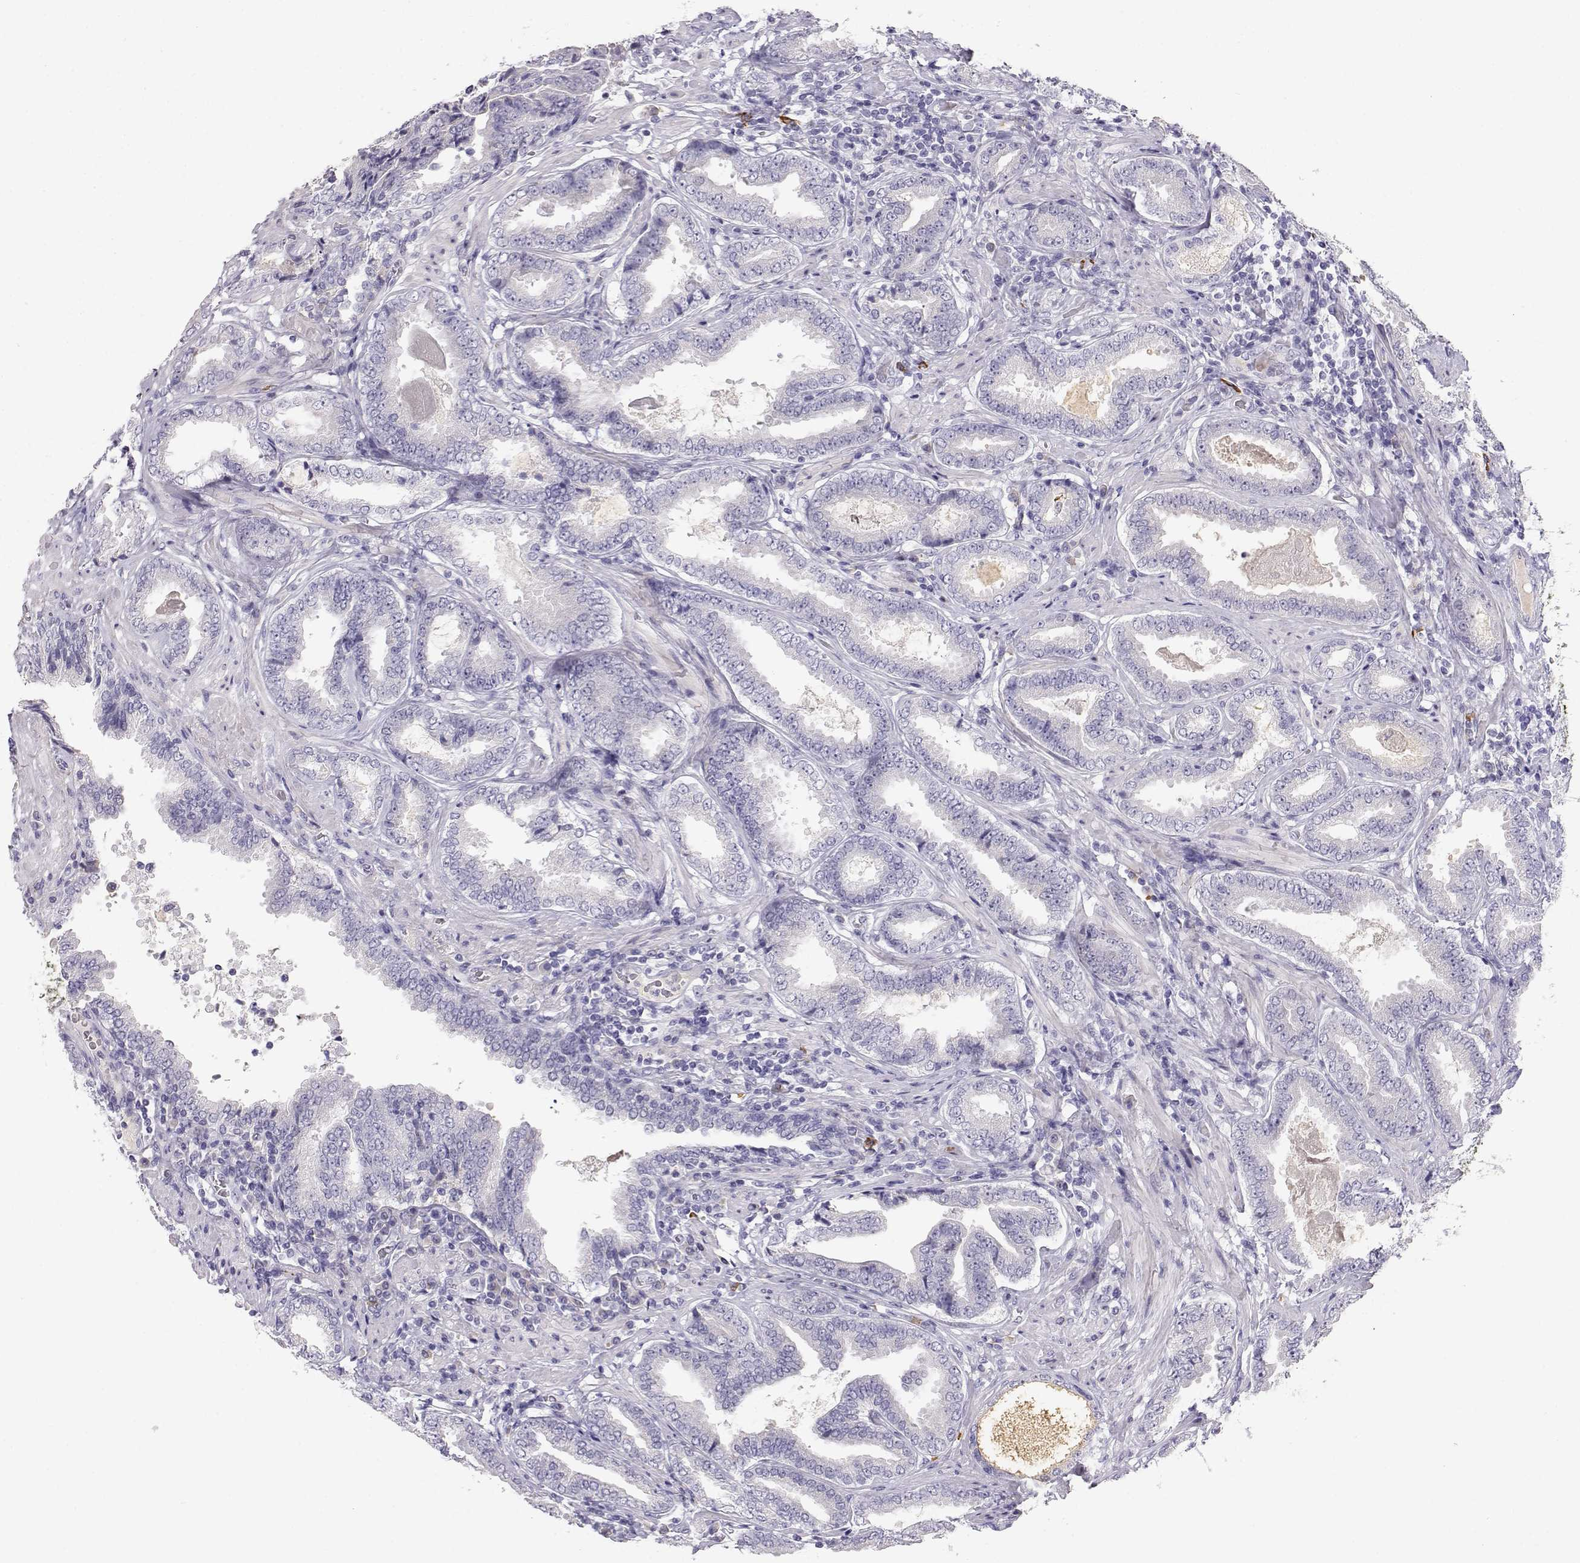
{"staining": {"intensity": "negative", "quantity": "none", "location": "none"}, "tissue": "prostate cancer", "cell_type": "Tumor cells", "image_type": "cancer", "snomed": [{"axis": "morphology", "description": "Adenocarcinoma, NOS"}, {"axis": "topography", "description": "Prostate"}], "caption": "Prostate adenocarcinoma stained for a protein using immunohistochemistry demonstrates no expression tumor cells.", "gene": "CDHR1", "patient": {"sex": "male", "age": 64}}